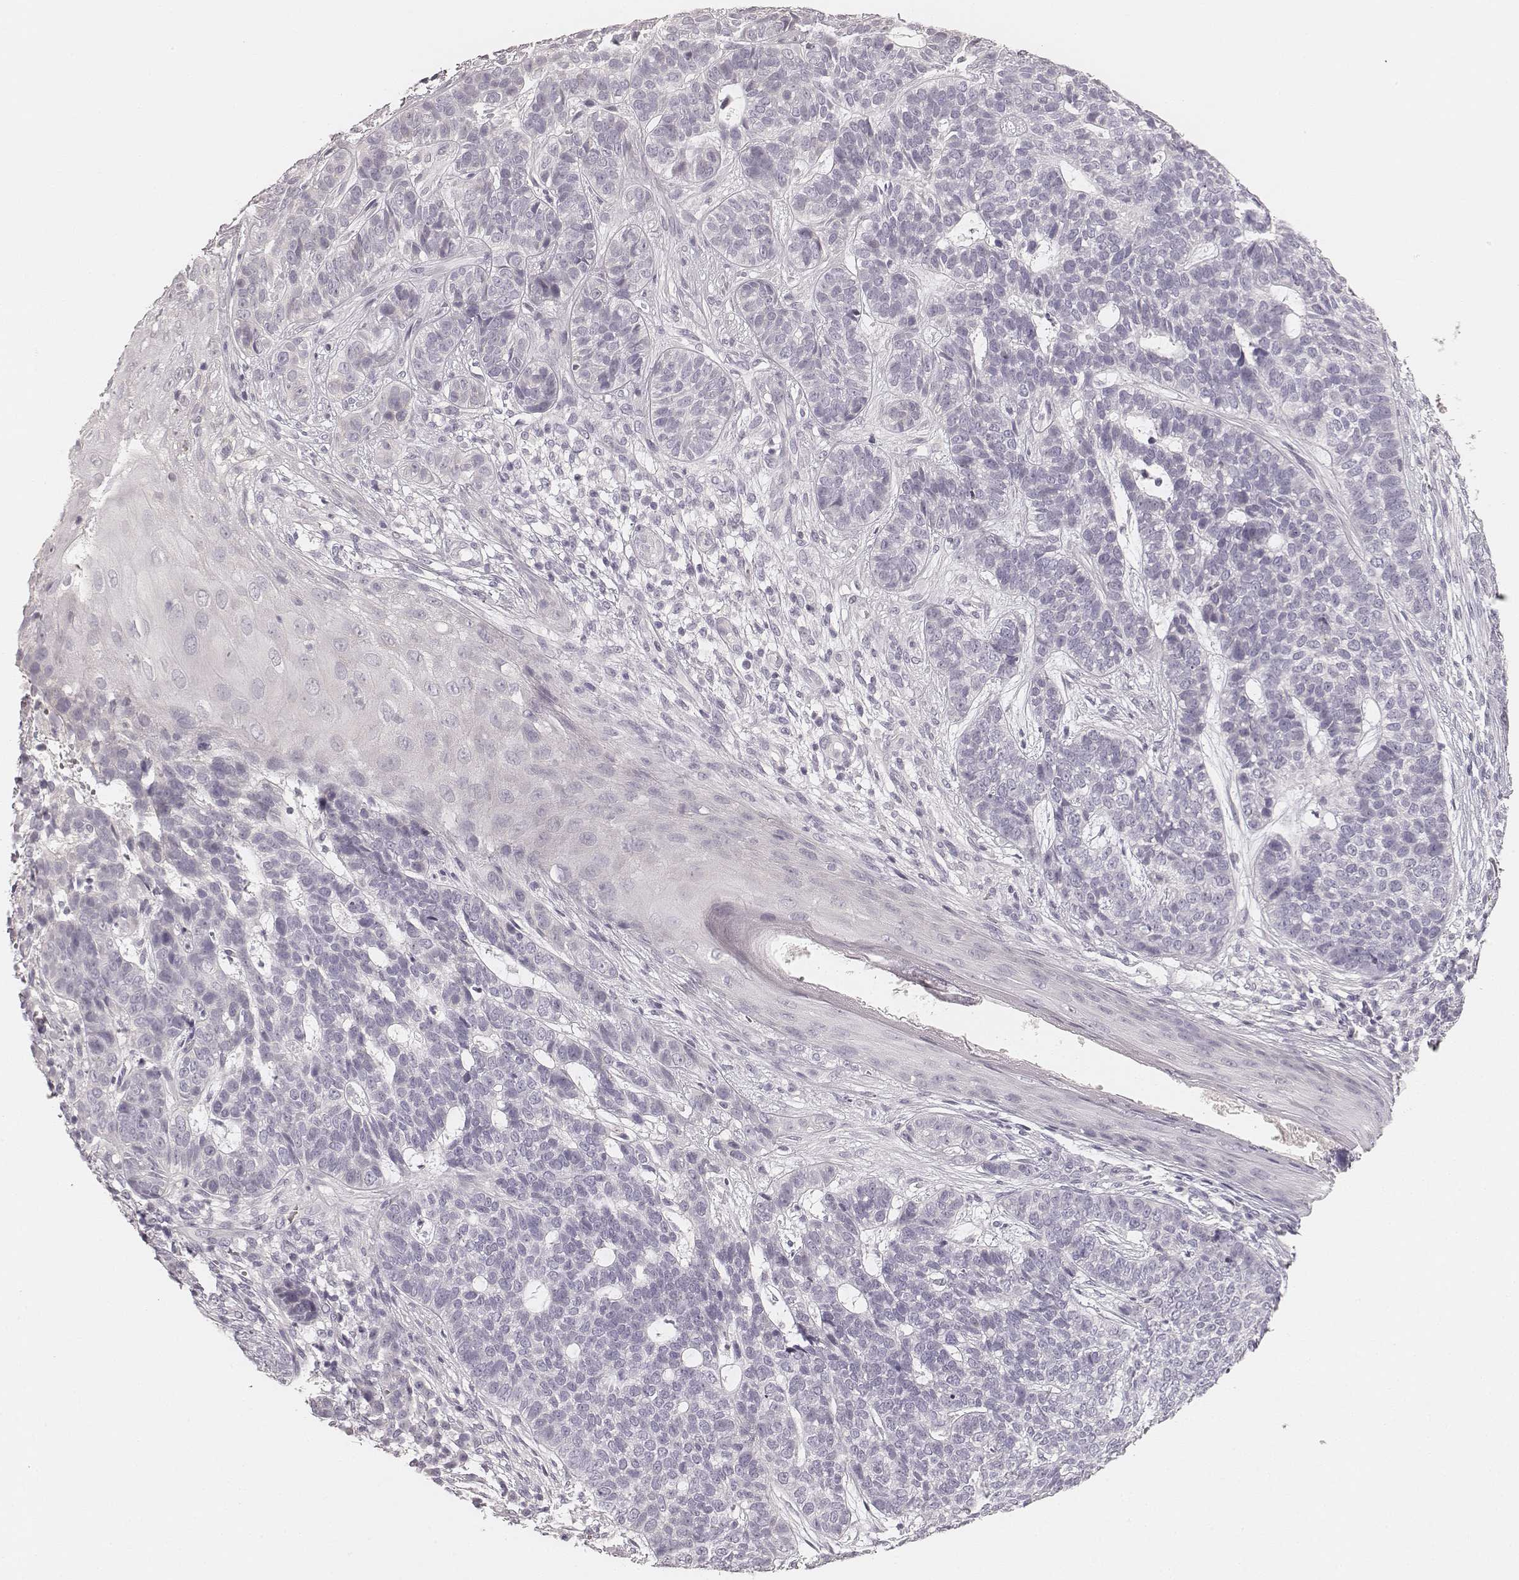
{"staining": {"intensity": "negative", "quantity": "none", "location": "none"}, "tissue": "skin cancer", "cell_type": "Tumor cells", "image_type": "cancer", "snomed": [{"axis": "morphology", "description": "Basal cell carcinoma"}, {"axis": "topography", "description": "Skin"}], "caption": "This is an immunohistochemistry (IHC) micrograph of skin cancer (basal cell carcinoma). There is no staining in tumor cells.", "gene": "HNF4G", "patient": {"sex": "female", "age": 69}}